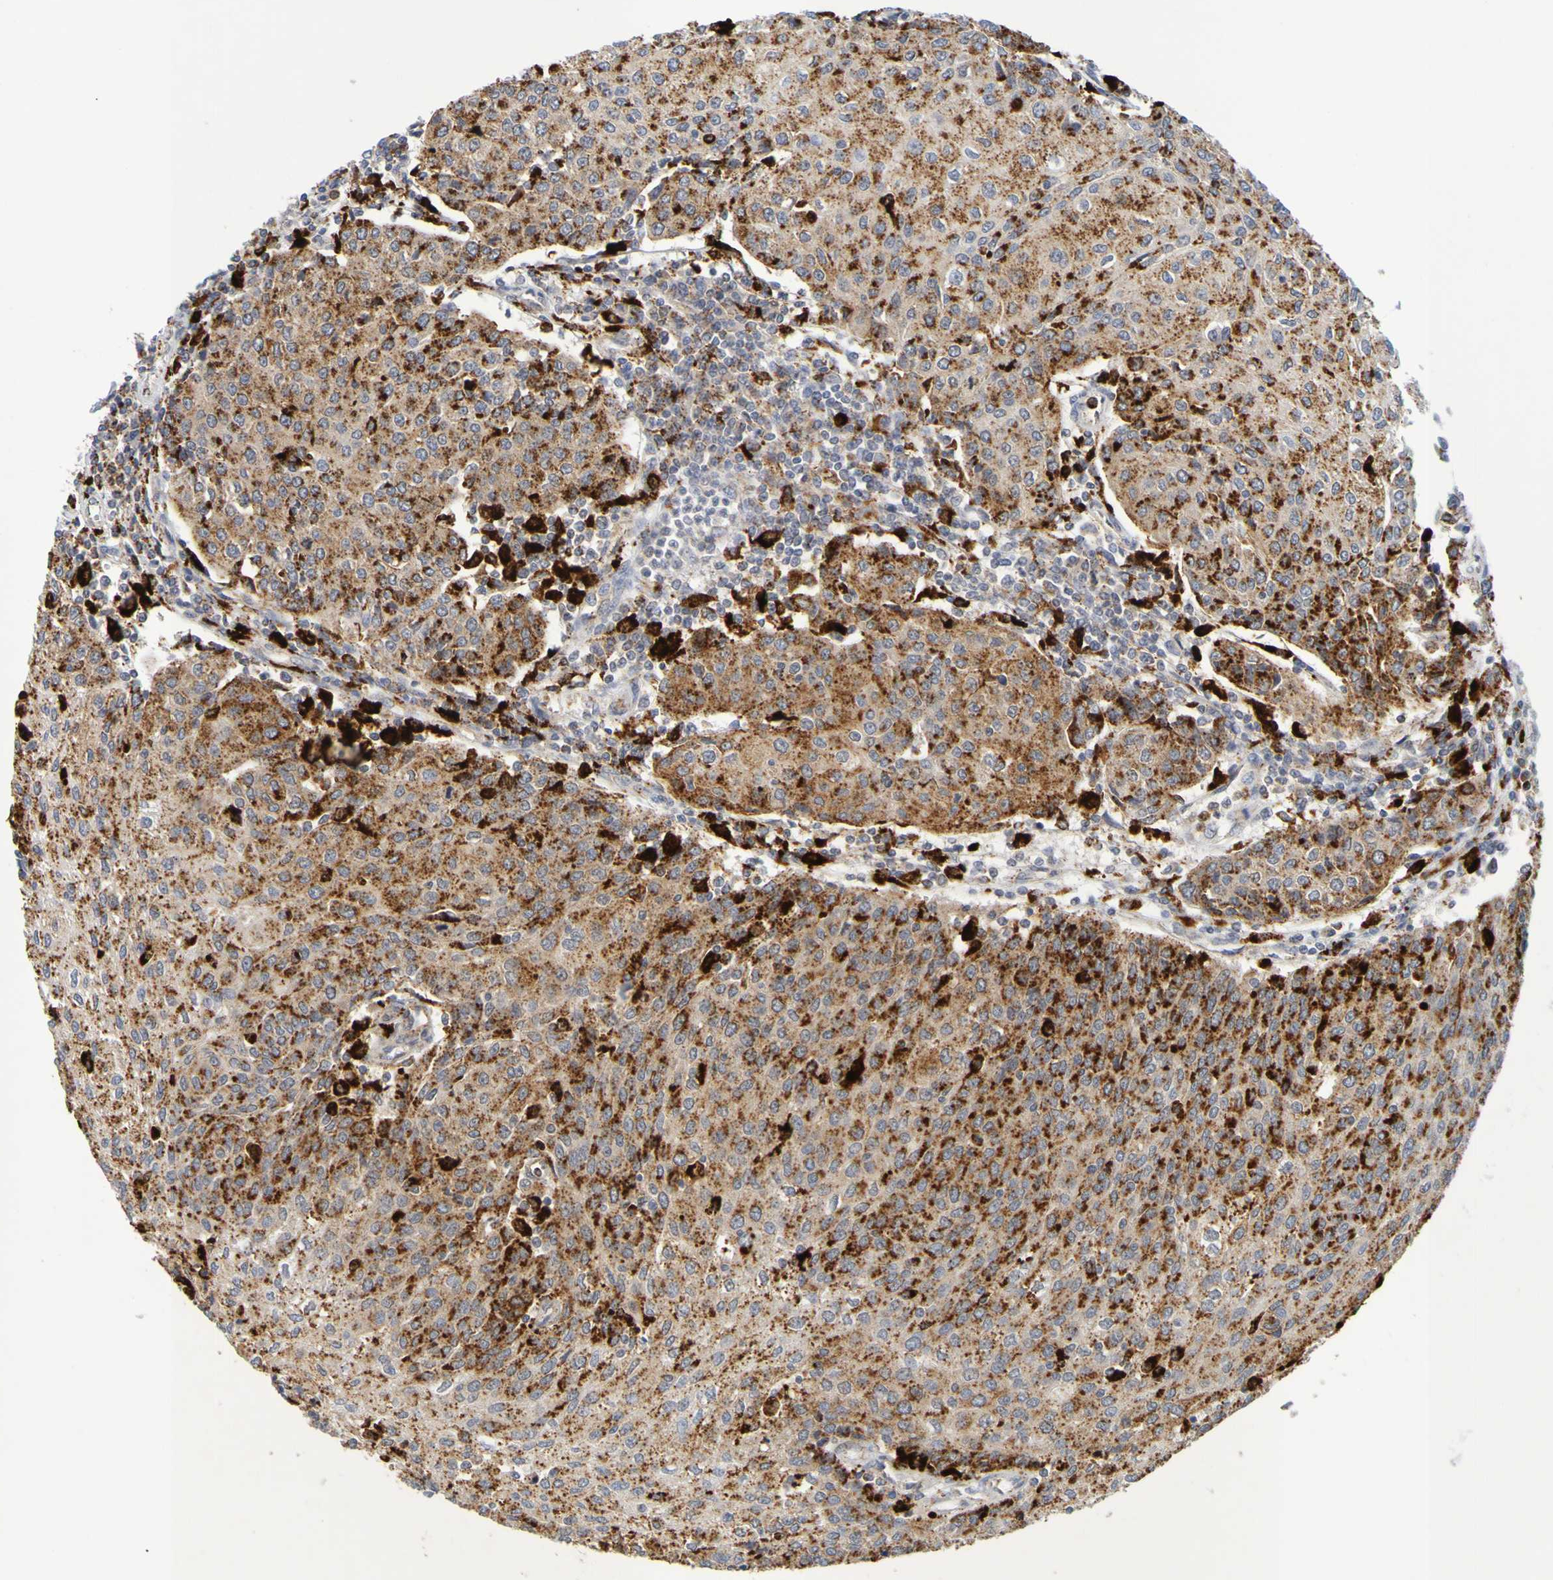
{"staining": {"intensity": "moderate", "quantity": ">75%", "location": "cytoplasmic/membranous"}, "tissue": "urothelial cancer", "cell_type": "Tumor cells", "image_type": "cancer", "snomed": [{"axis": "morphology", "description": "Urothelial carcinoma, High grade"}, {"axis": "topography", "description": "Urinary bladder"}], "caption": "Urothelial cancer was stained to show a protein in brown. There is medium levels of moderate cytoplasmic/membranous expression in approximately >75% of tumor cells. Nuclei are stained in blue.", "gene": "TPH1", "patient": {"sex": "female", "age": 85}}